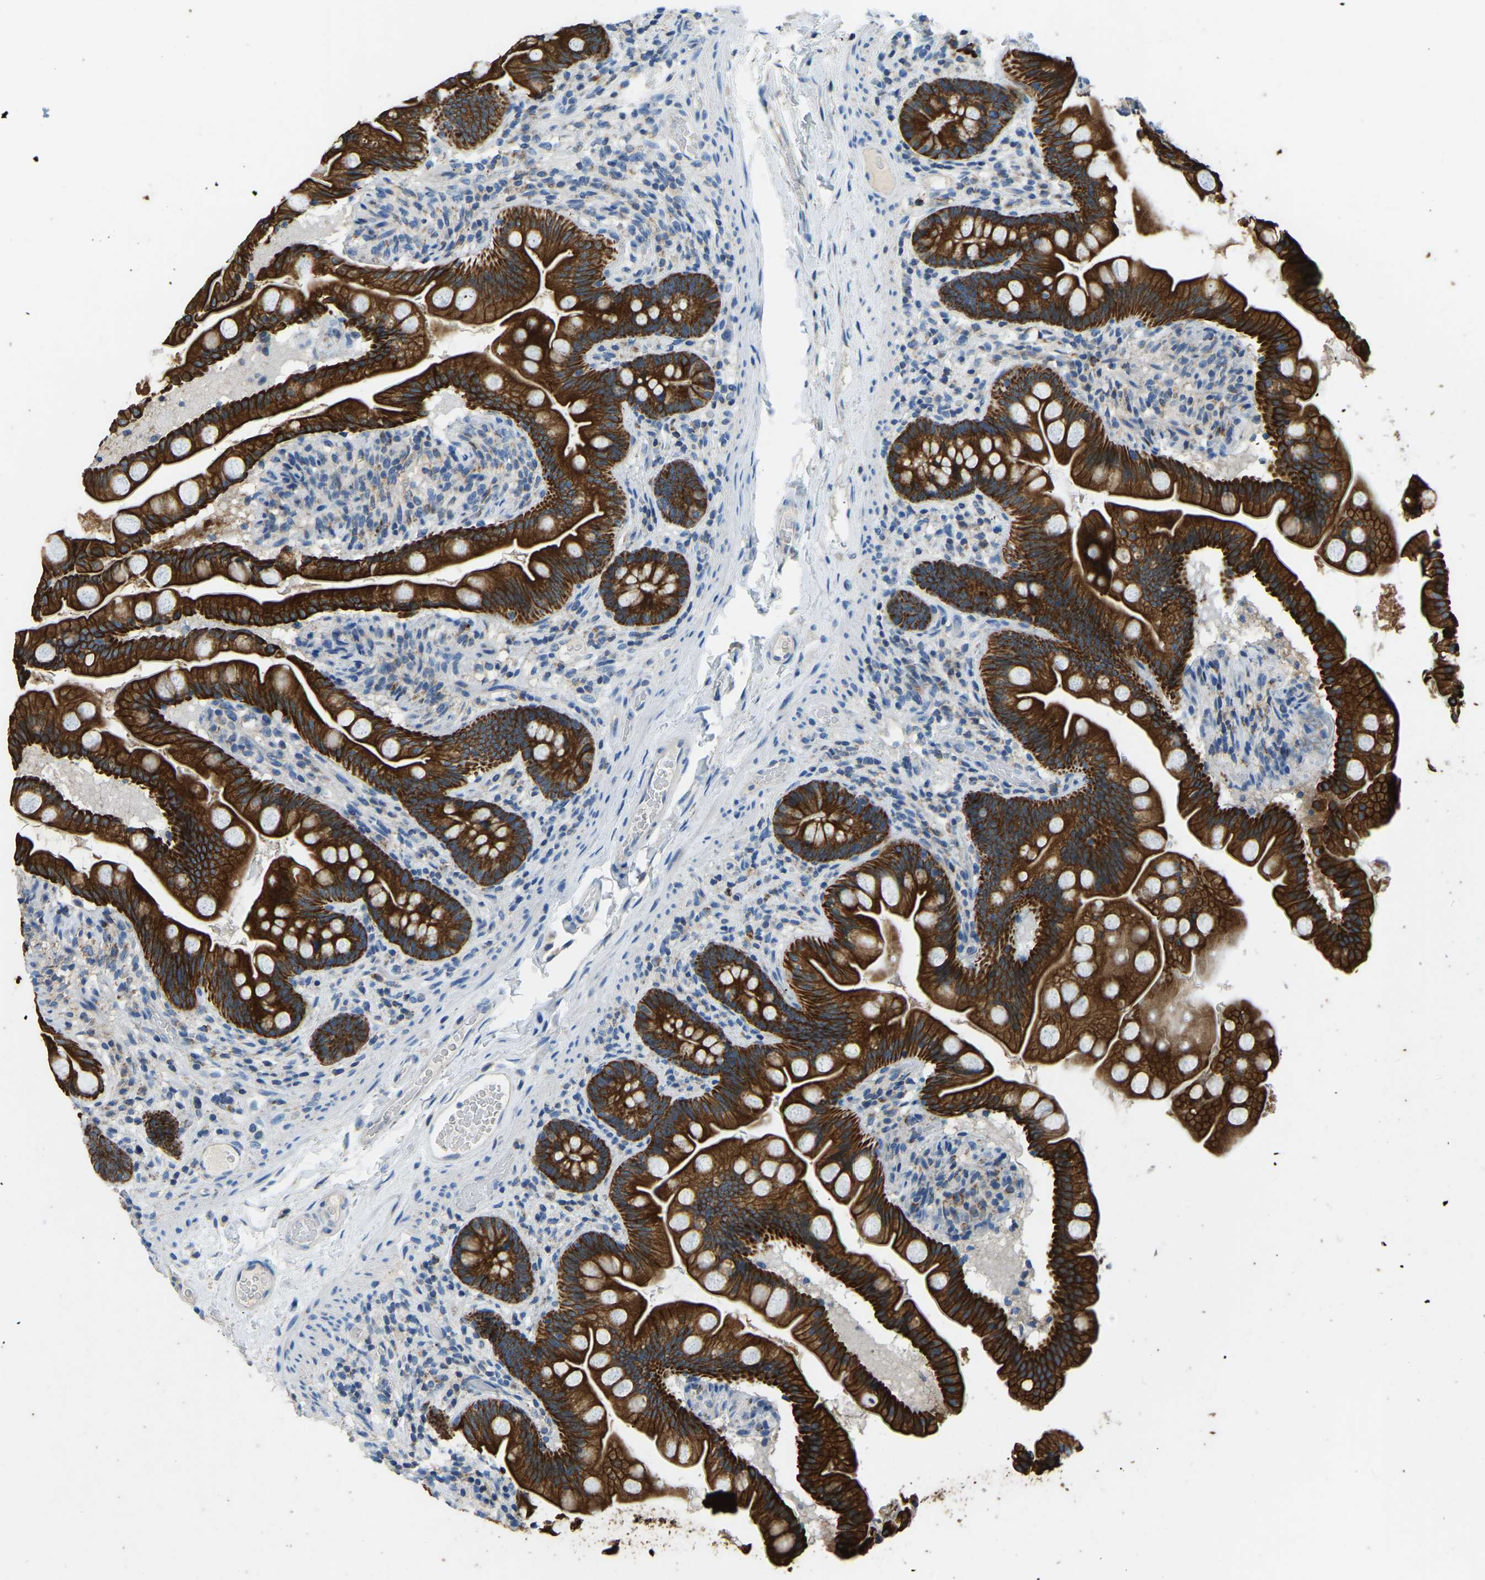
{"staining": {"intensity": "strong", "quantity": ">75%", "location": "cytoplasmic/membranous"}, "tissue": "small intestine", "cell_type": "Glandular cells", "image_type": "normal", "snomed": [{"axis": "morphology", "description": "Normal tissue, NOS"}, {"axis": "topography", "description": "Small intestine"}], "caption": "Immunohistochemical staining of benign human small intestine reveals high levels of strong cytoplasmic/membranous staining in about >75% of glandular cells. (brown staining indicates protein expression, while blue staining denotes nuclei).", "gene": "ZNF200", "patient": {"sex": "female", "age": 56}}